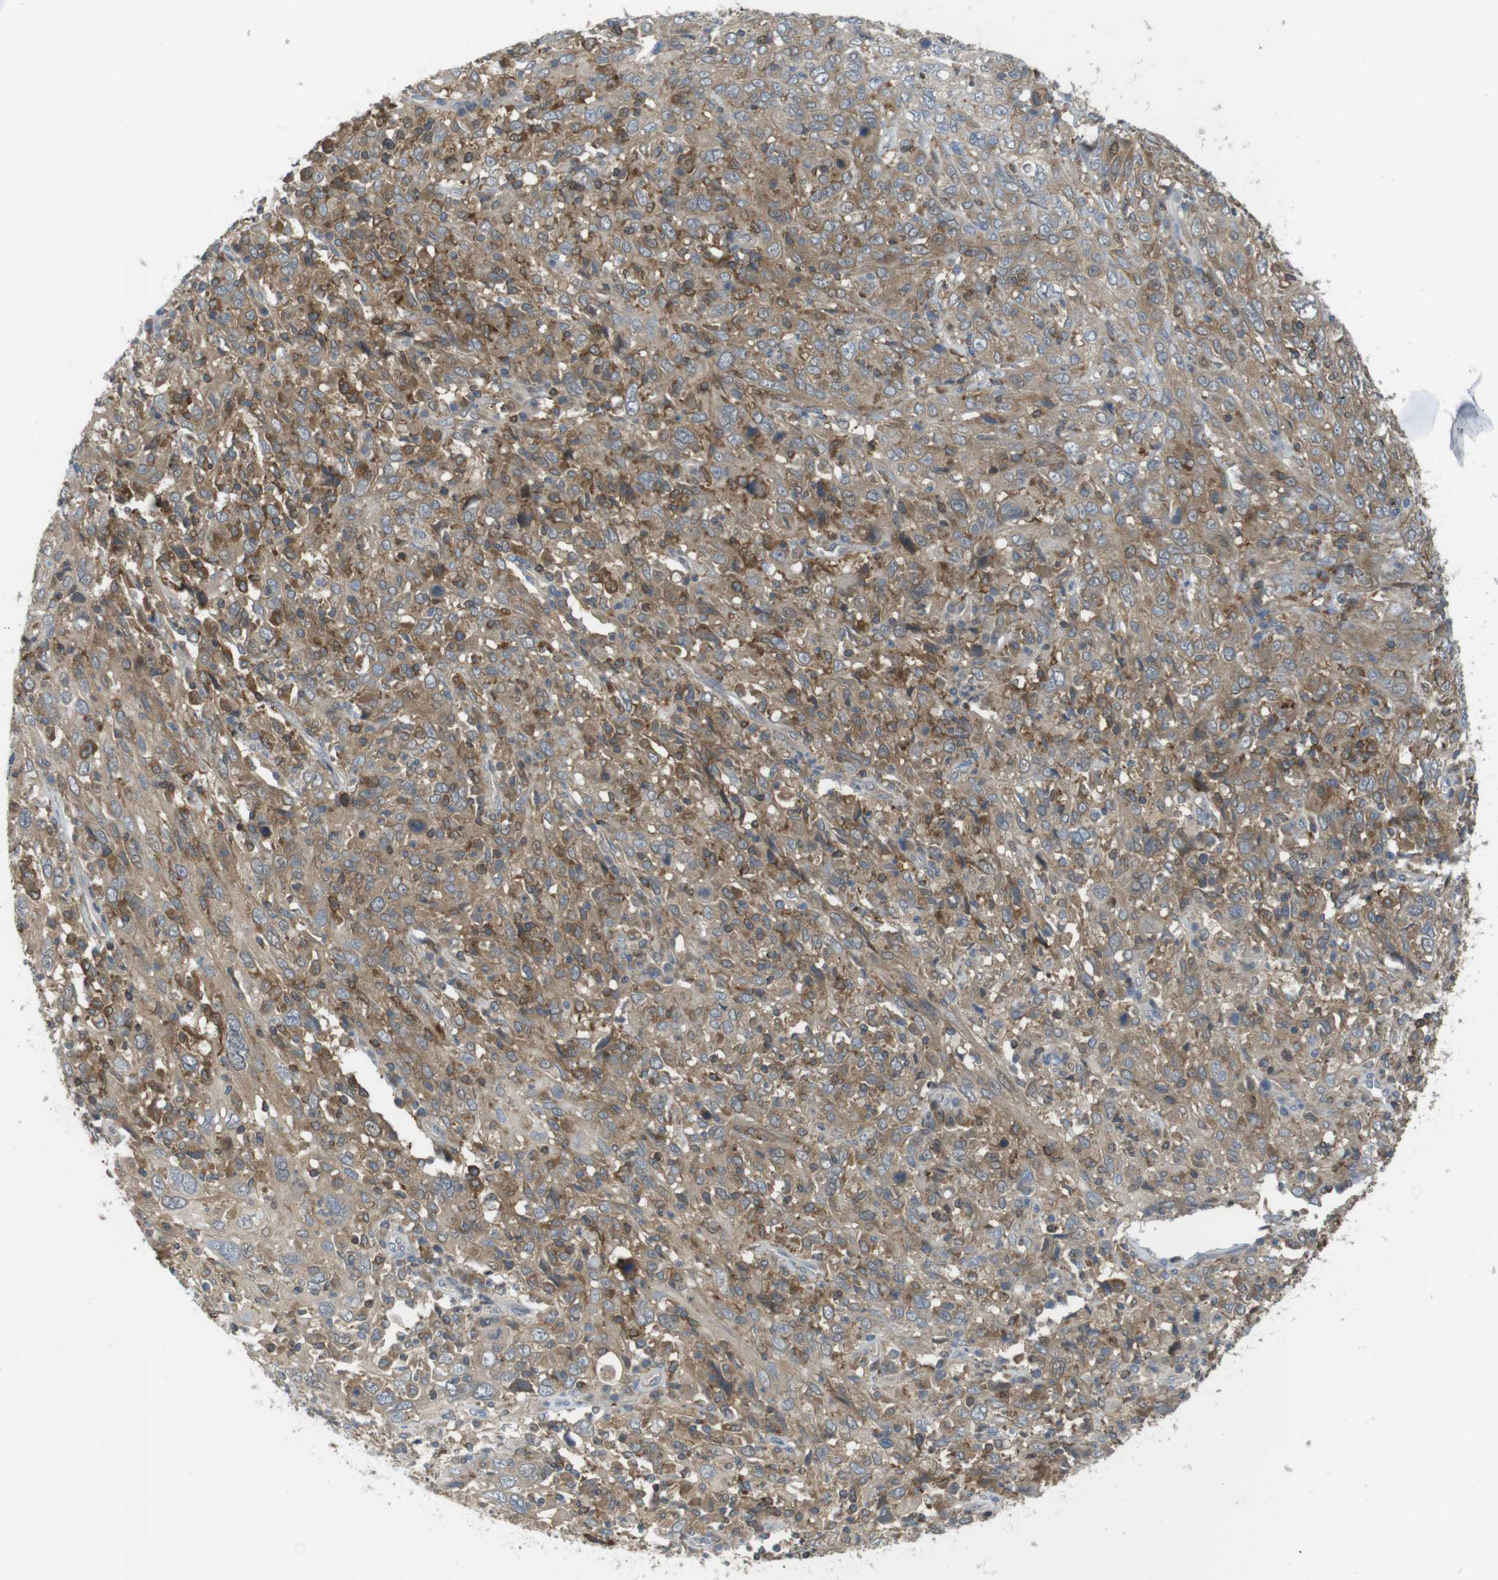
{"staining": {"intensity": "moderate", "quantity": ">75%", "location": "cytoplasmic/membranous"}, "tissue": "cervical cancer", "cell_type": "Tumor cells", "image_type": "cancer", "snomed": [{"axis": "morphology", "description": "Squamous cell carcinoma, NOS"}, {"axis": "topography", "description": "Cervix"}], "caption": "Protein analysis of cervical cancer tissue displays moderate cytoplasmic/membranous positivity in about >75% of tumor cells.", "gene": "MTHFD1", "patient": {"sex": "female", "age": 46}}